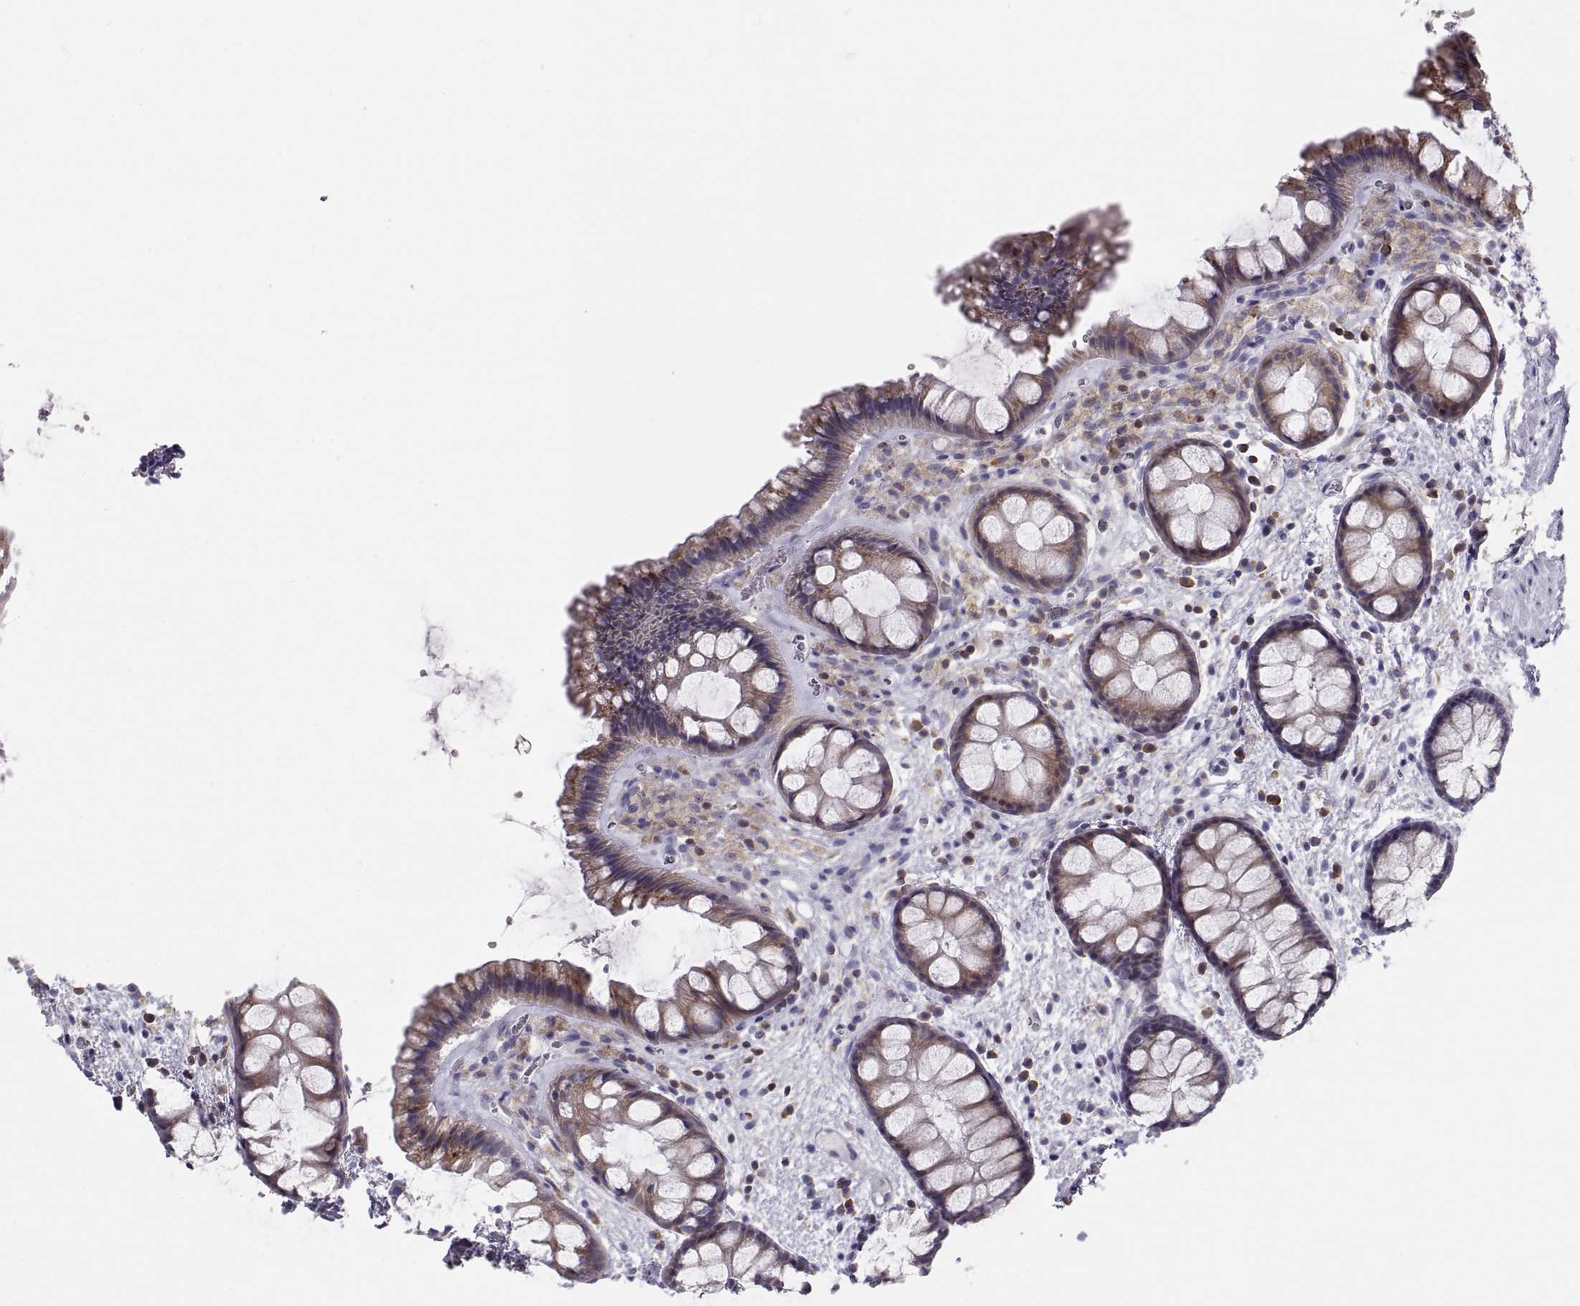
{"staining": {"intensity": "moderate", "quantity": "<25%", "location": "cytoplasmic/membranous"}, "tissue": "rectum", "cell_type": "Glandular cells", "image_type": "normal", "snomed": [{"axis": "morphology", "description": "Normal tissue, NOS"}, {"axis": "topography", "description": "Rectum"}], "caption": "An immunohistochemistry (IHC) image of unremarkable tissue is shown. Protein staining in brown shows moderate cytoplasmic/membranous positivity in rectum within glandular cells.", "gene": "ERO1A", "patient": {"sex": "female", "age": 62}}